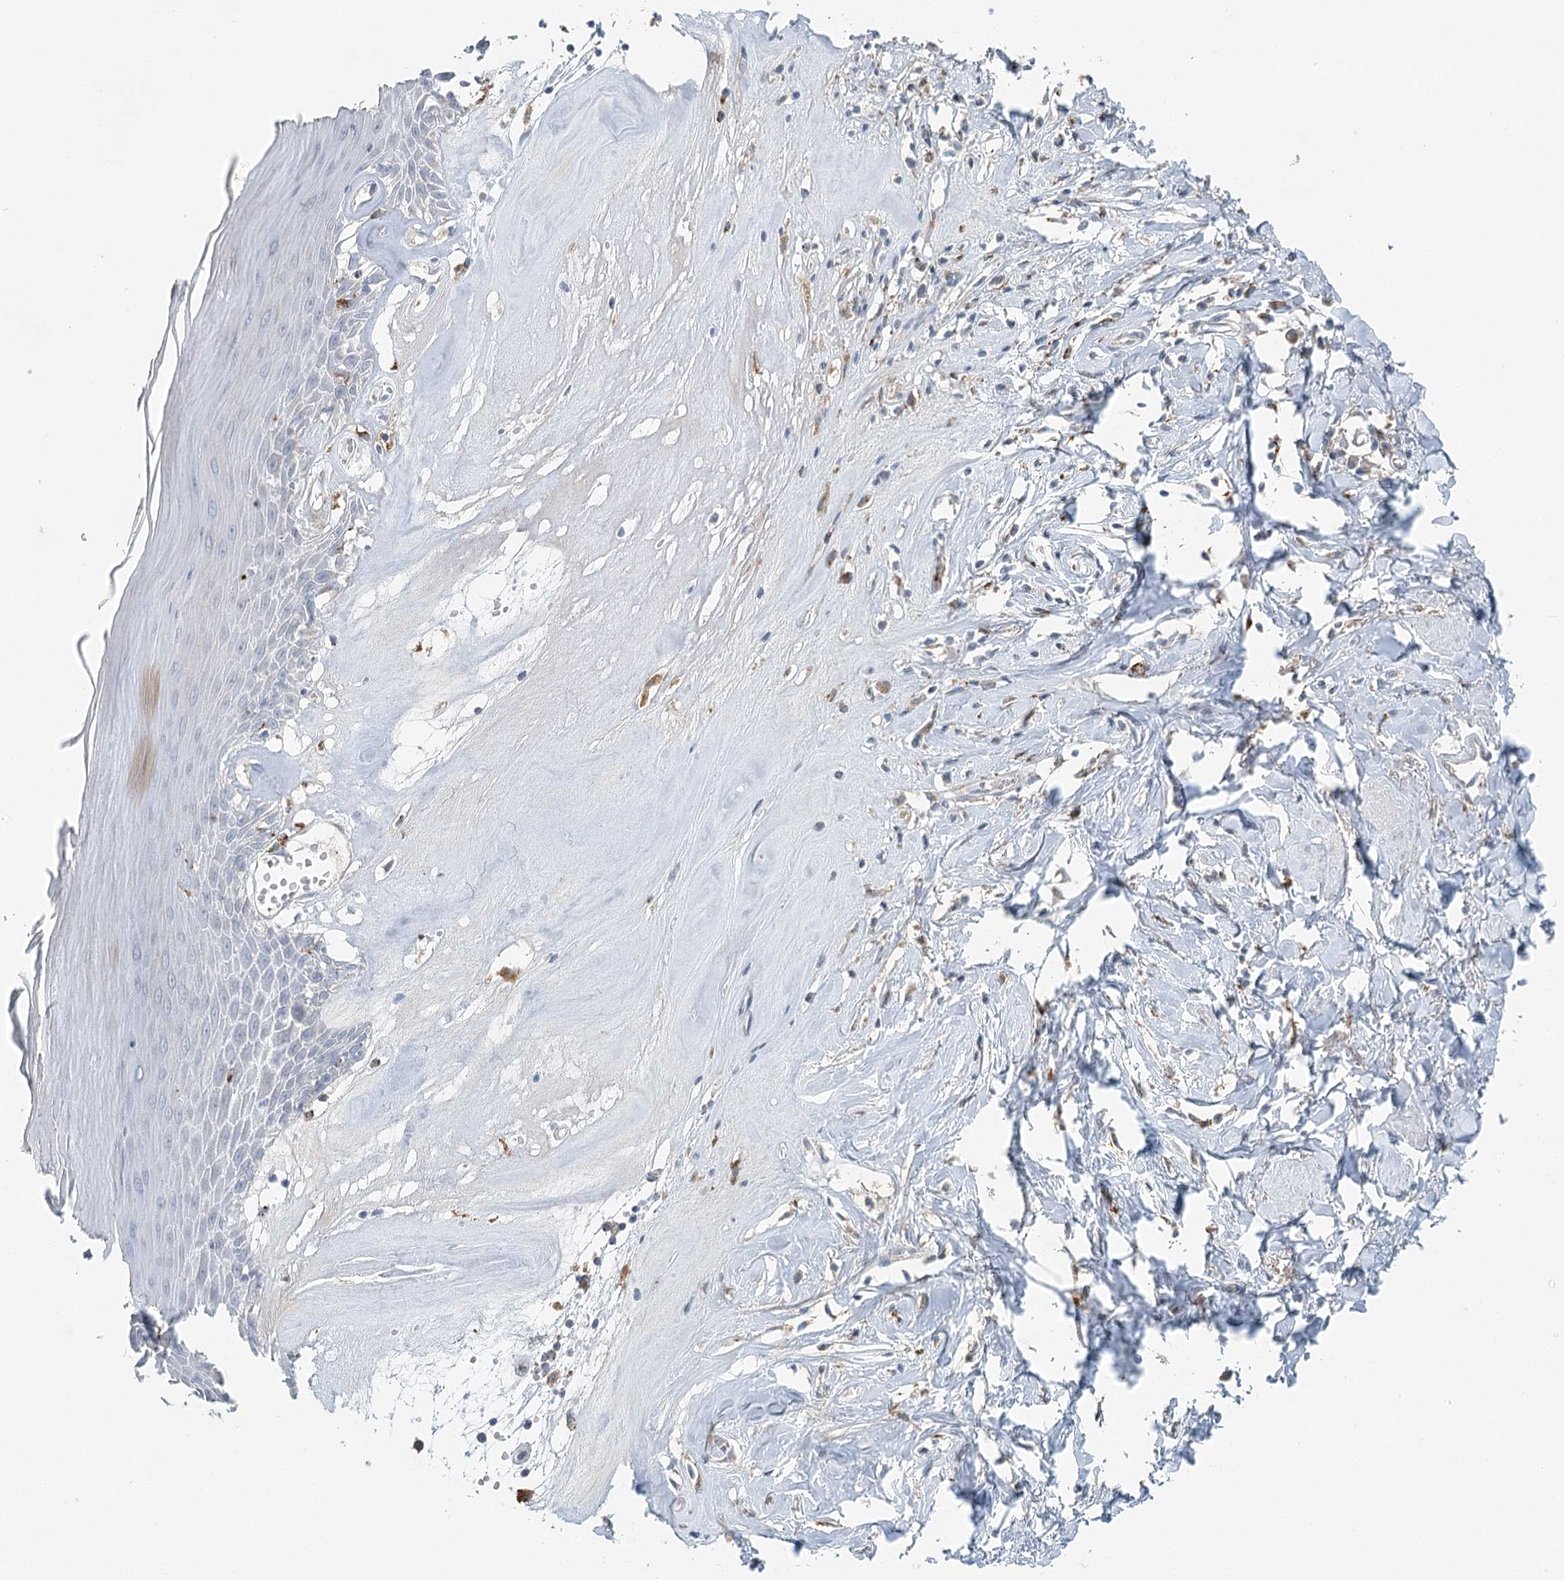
{"staining": {"intensity": "negative", "quantity": "none", "location": "none"}, "tissue": "skin", "cell_type": "Epidermal cells", "image_type": "normal", "snomed": [{"axis": "morphology", "description": "Normal tissue, NOS"}, {"axis": "morphology", "description": "Inflammation, NOS"}, {"axis": "topography", "description": "Vulva"}], "caption": "Immunohistochemical staining of unremarkable skin shows no significant expression in epidermal cells. The staining is performed using DAB (3,3'-diaminobenzidine) brown chromogen with nuclei counter-stained in using hematoxylin.", "gene": "VSIG1", "patient": {"sex": "female", "age": 84}}